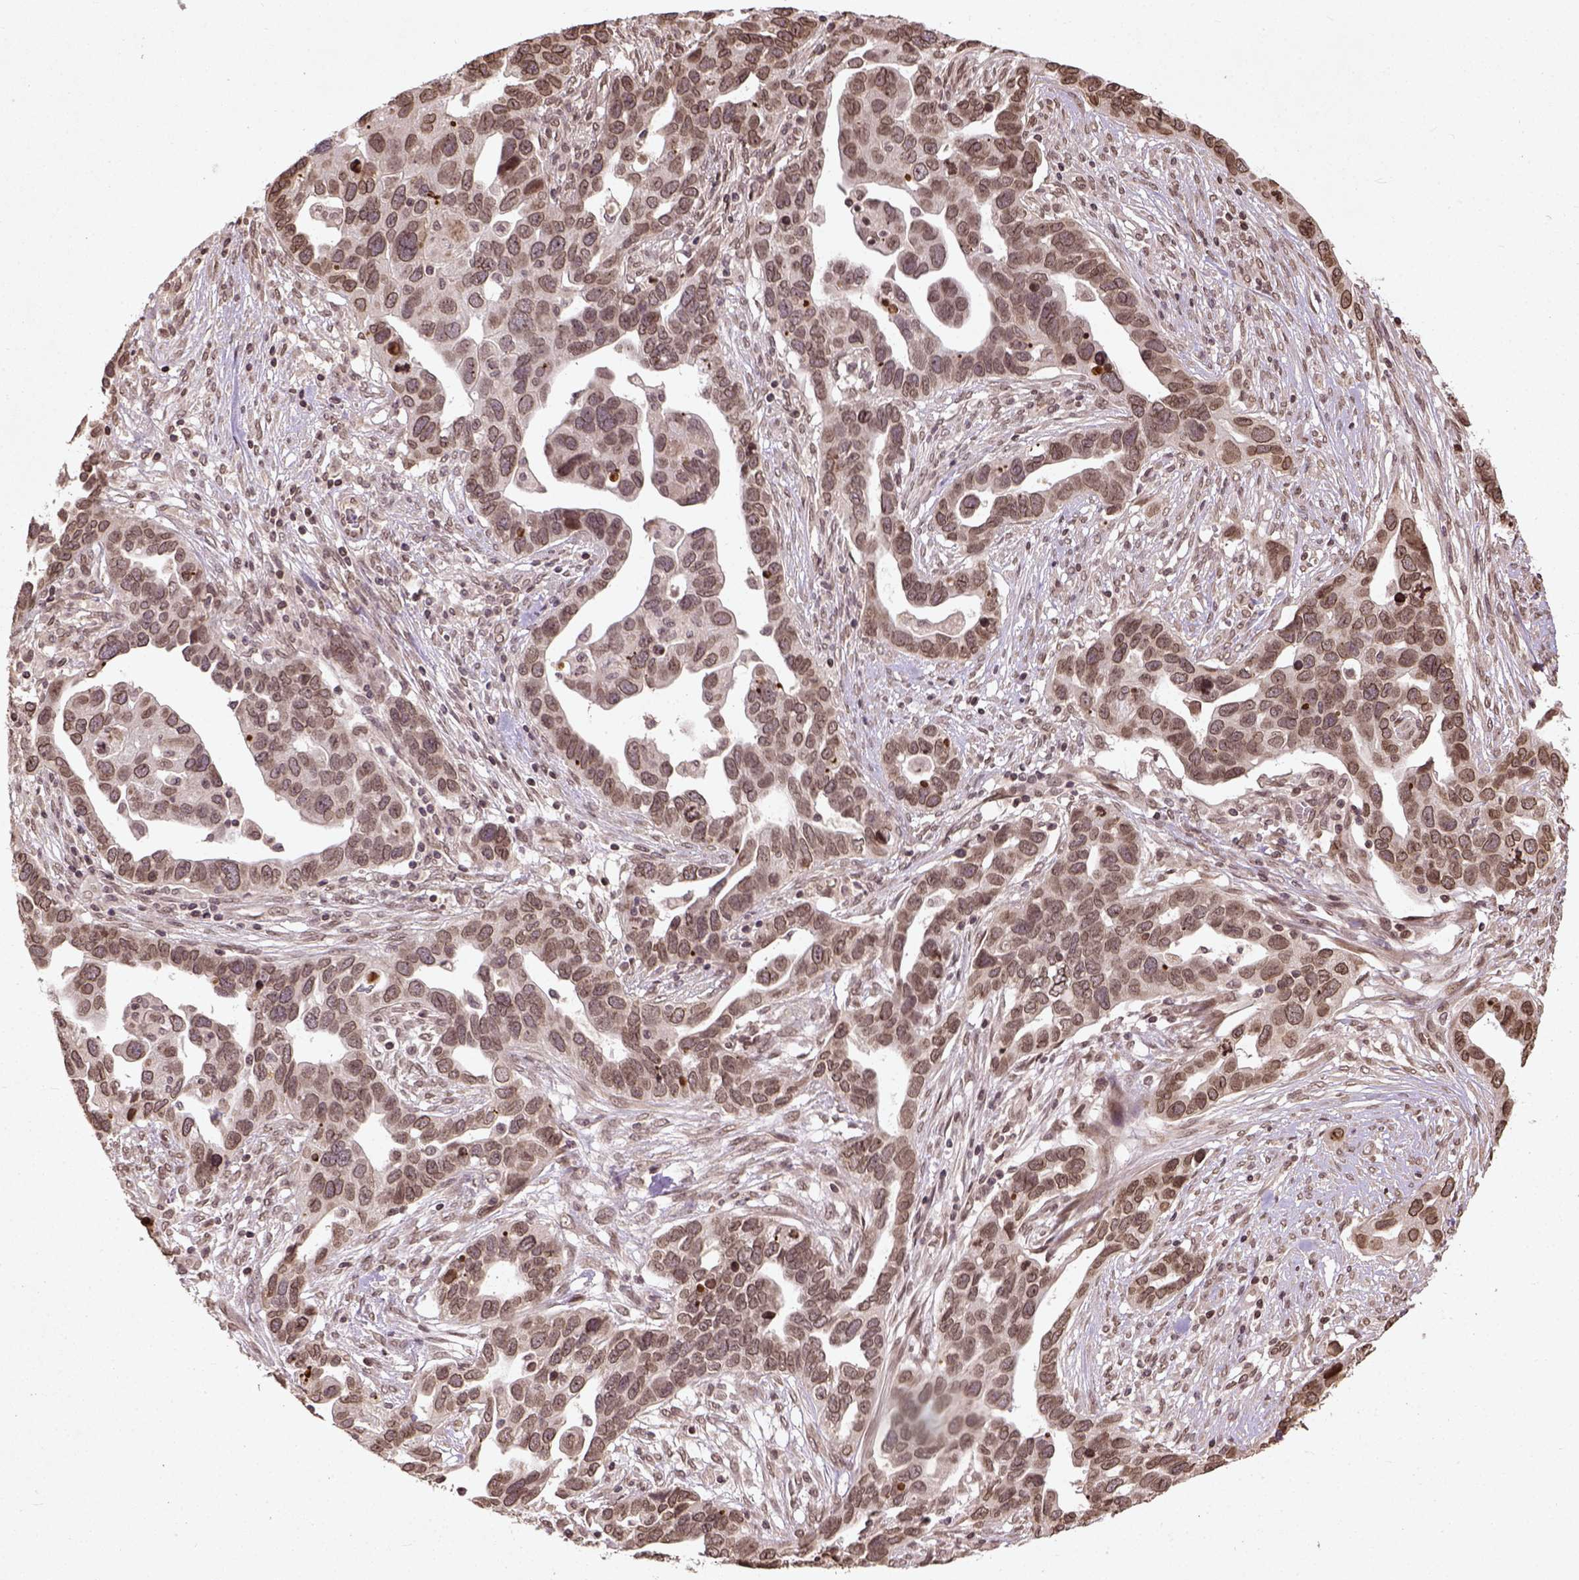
{"staining": {"intensity": "moderate", "quantity": ">75%", "location": "nuclear"}, "tissue": "ovarian cancer", "cell_type": "Tumor cells", "image_type": "cancer", "snomed": [{"axis": "morphology", "description": "Cystadenocarcinoma, serous, NOS"}, {"axis": "topography", "description": "Ovary"}], "caption": "Moderate nuclear expression for a protein is seen in approximately >75% of tumor cells of ovarian cancer using immunohistochemistry.", "gene": "BANF1", "patient": {"sex": "female", "age": 54}}